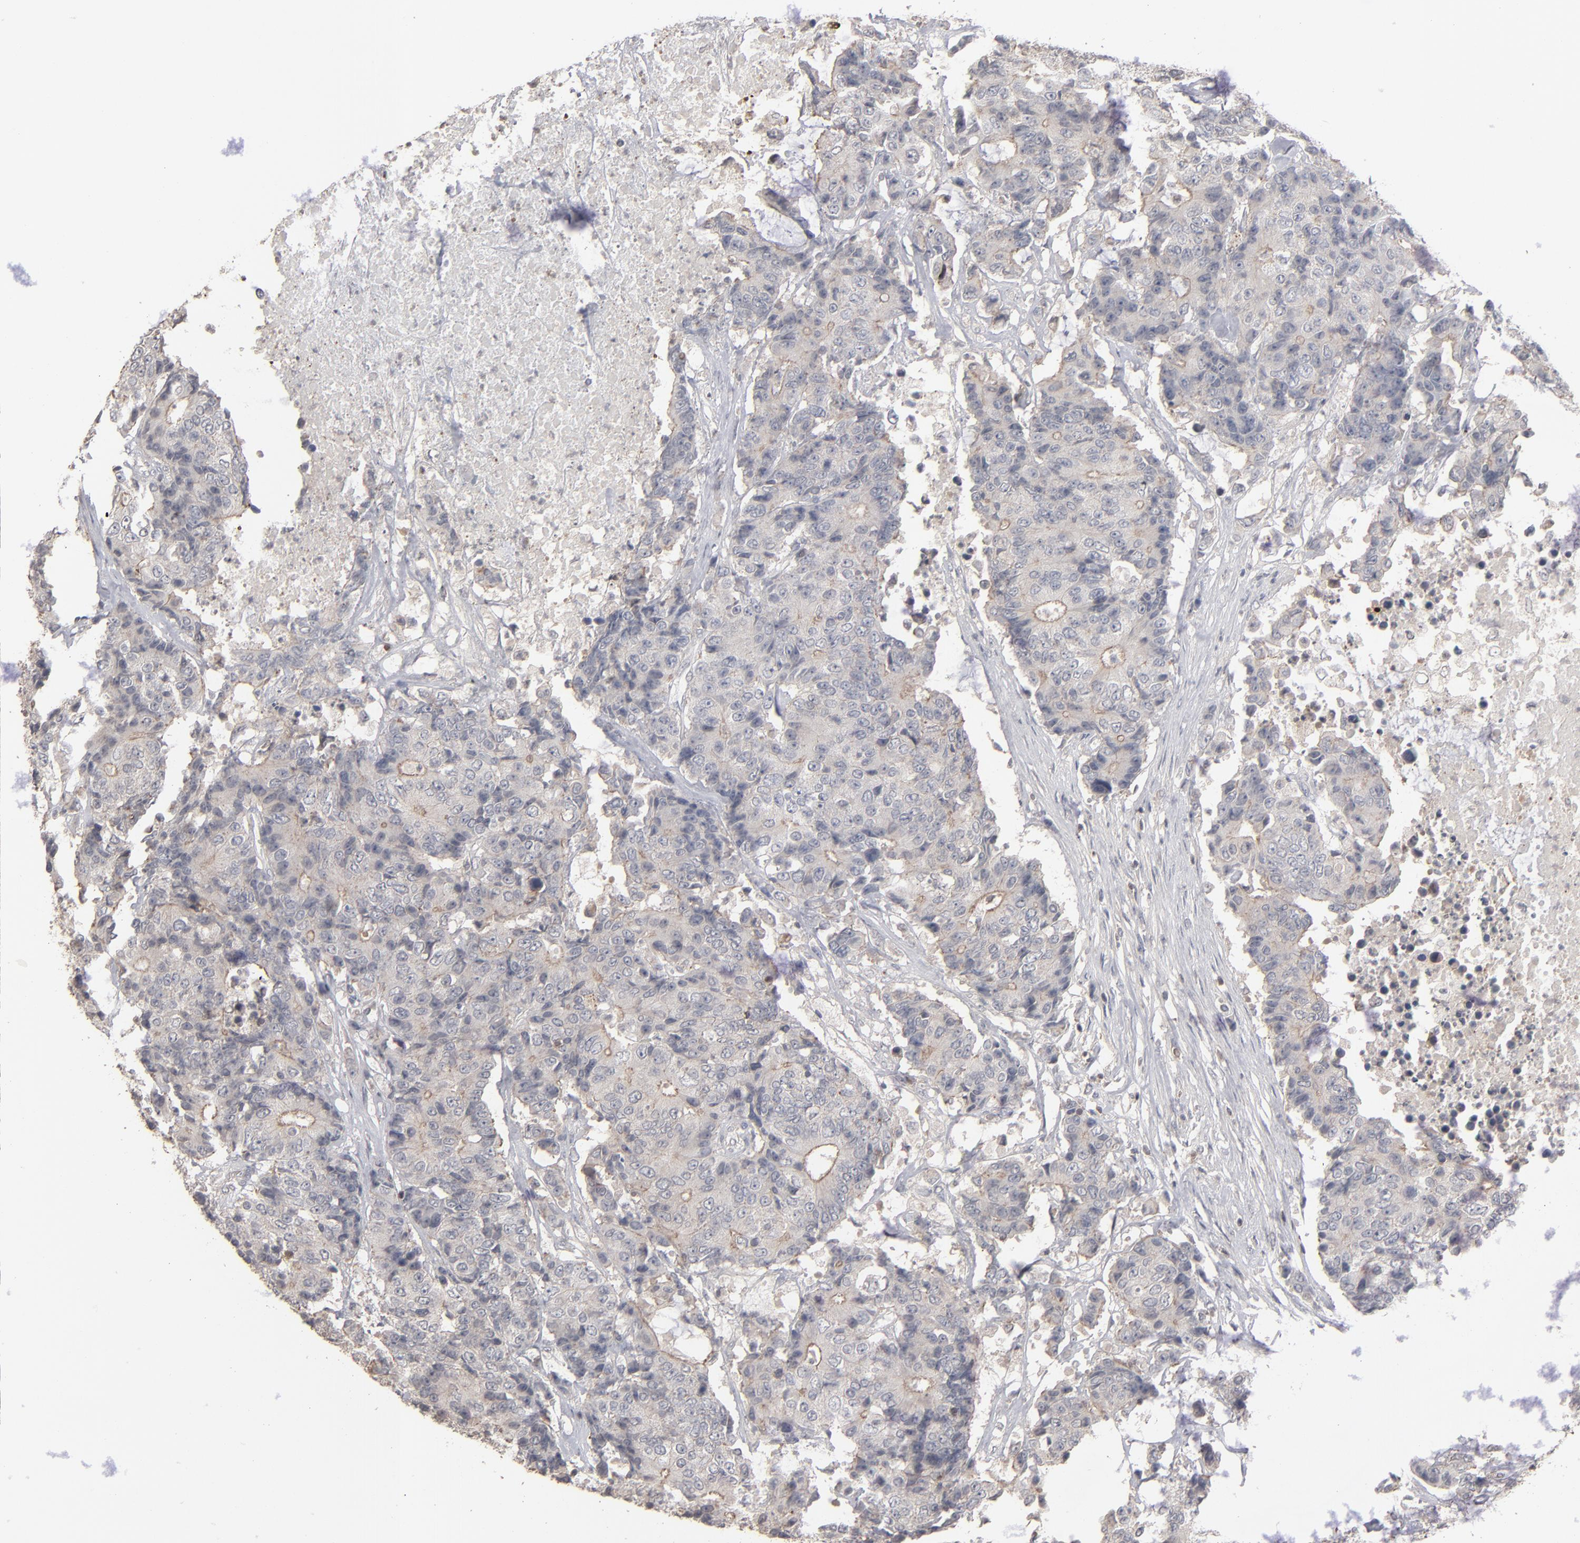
{"staining": {"intensity": "weak", "quantity": ">75%", "location": "cytoplasmic/membranous"}, "tissue": "colorectal cancer", "cell_type": "Tumor cells", "image_type": "cancer", "snomed": [{"axis": "morphology", "description": "Adenocarcinoma, NOS"}, {"axis": "topography", "description": "Colon"}], "caption": "Colorectal cancer (adenocarcinoma) tissue displays weak cytoplasmic/membranous expression in approximately >75% of tumor cells", "gene": "STAT4", "patient": {"sex": "female", "age": 86}}